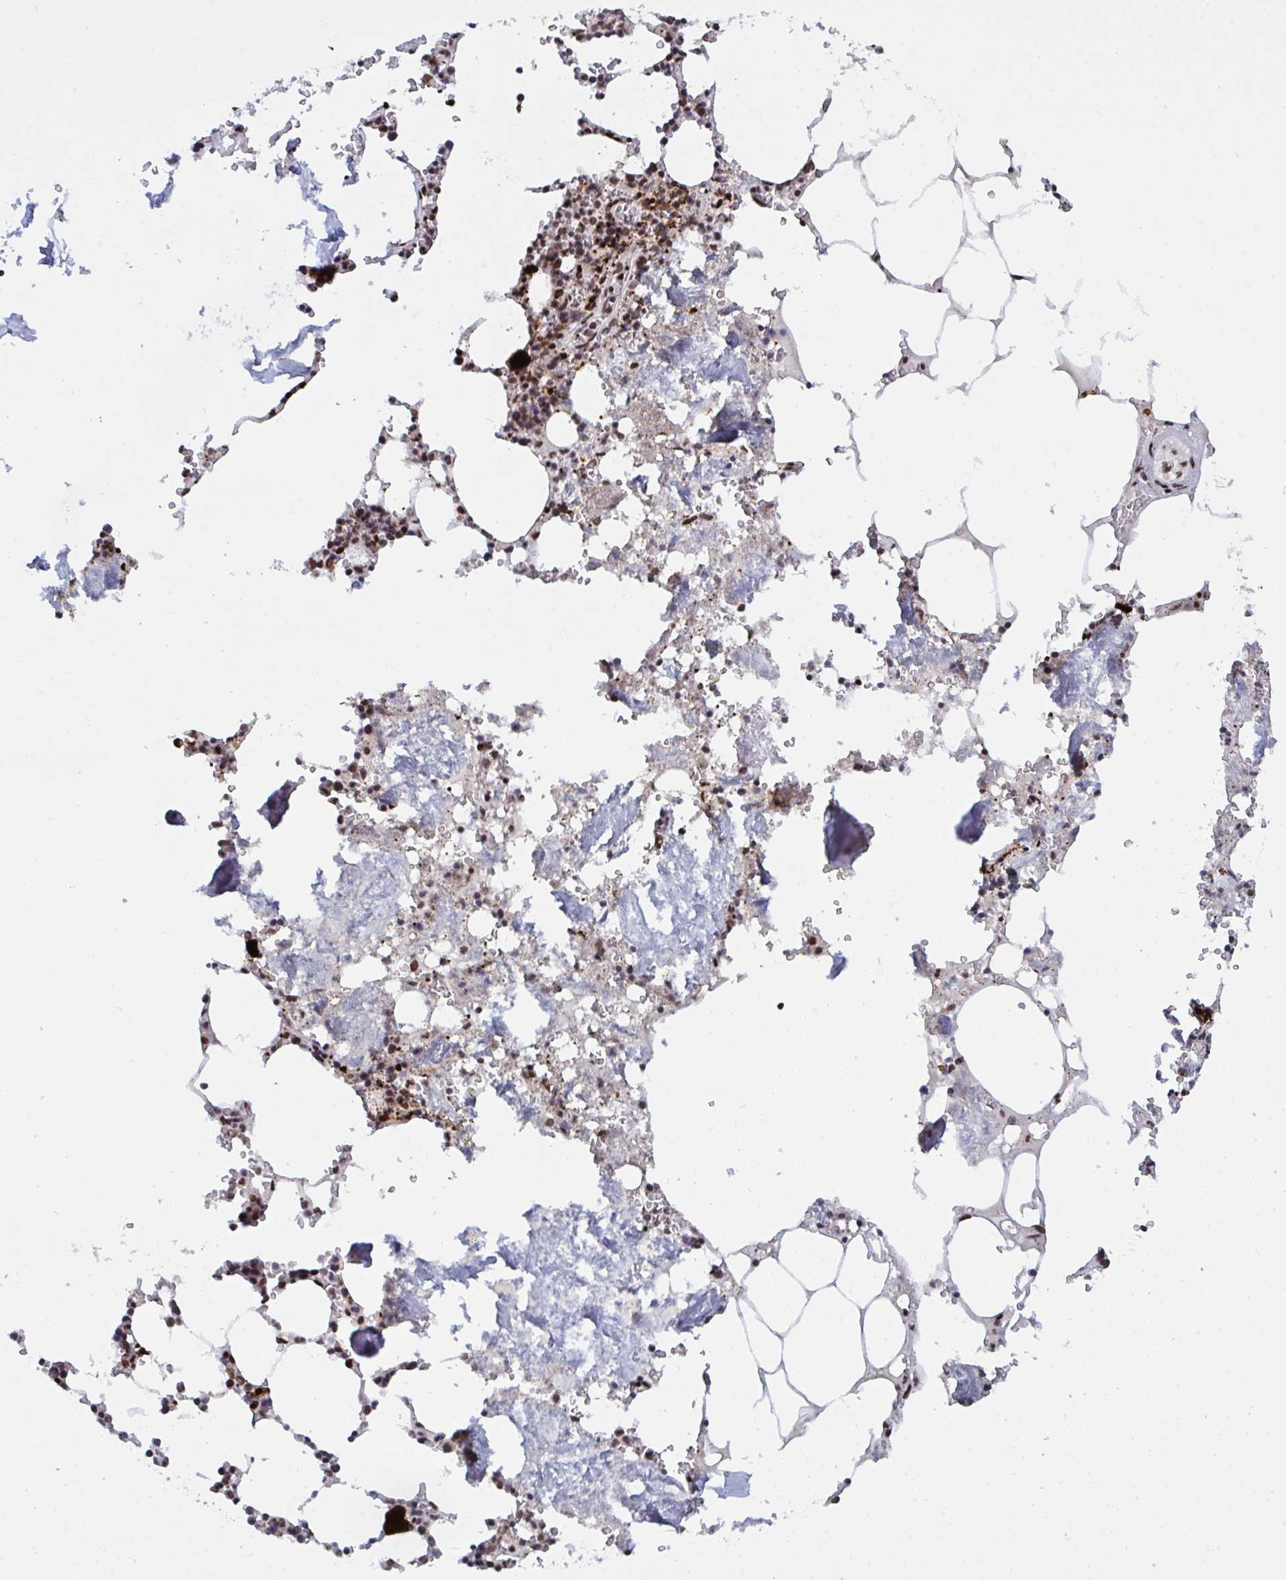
{"staining": {"intensity": "strong", "quantity": ">75%", "location": "cytoplasmic/membranous,nuclear"}, "tissue": "bone marrow", "cell_type": "Hematopoietic cells", "image_type": "normal", "snomed": [{"axis": "morphology", "description": "Normal tissue, NOS"}, {"axis": "topography", "description": "Bone marrow"}], "caption": "DAB immunohistochemical staining of normal human bone marrow reveals strong cytoplasmic/membranous,nuclear protein expression in approximately >75% of hematopoietic cells. (IHC, brightfield microscopy, high magnification).", "gene": "ZNF607", "patient": {"sex": "male", "age": 54}}